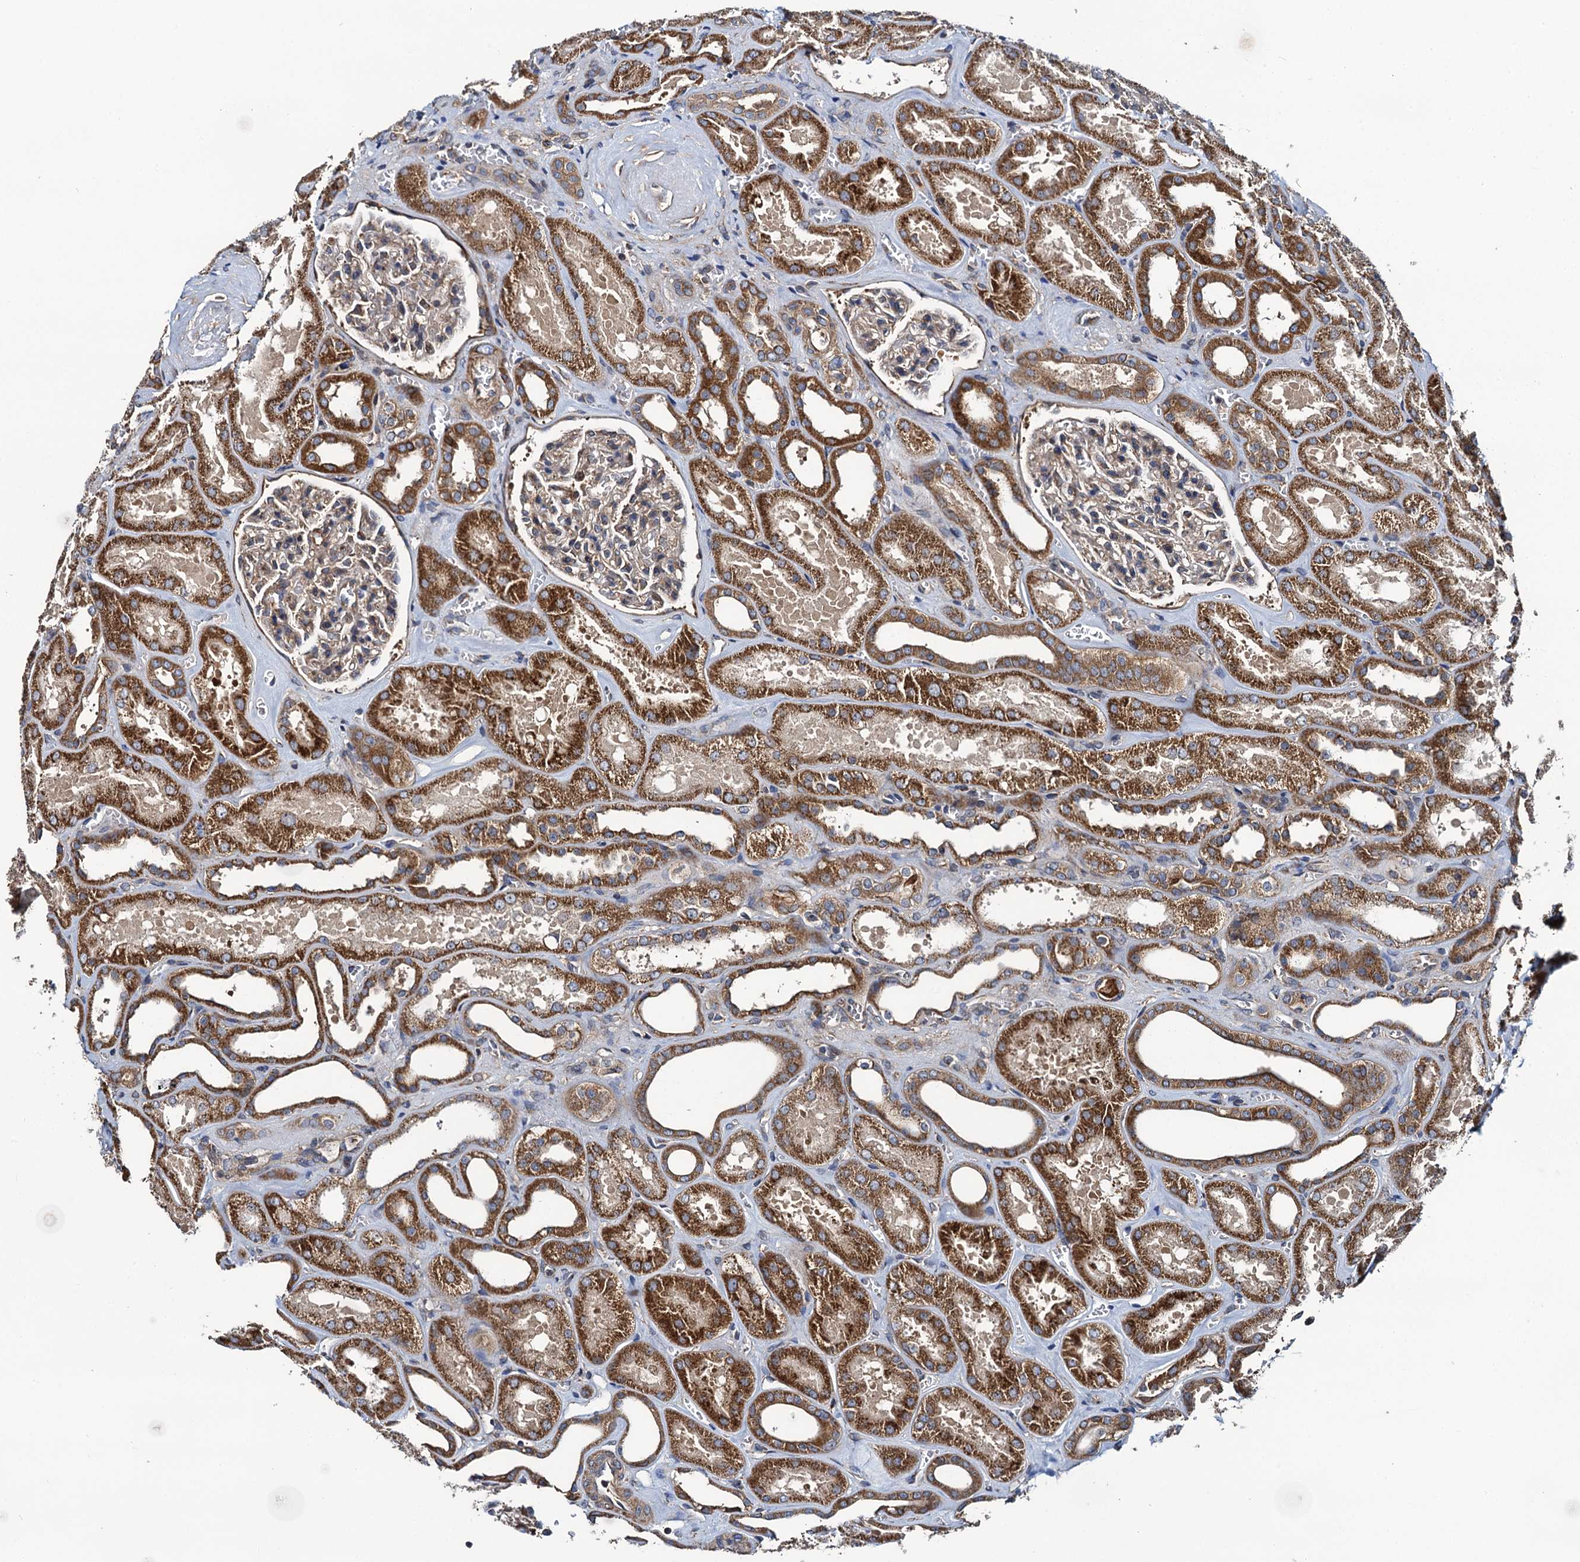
{"staining": {"intensity": "moderate", "quantity": "<25%", "location": "cytoplasmic/membranous"}, "tissue": "kidney", "cell_type": "Cells in glomeruli", "image_type": "normal", "snomed": [{"axis": "morphology", "description": "Normal tissue, NOS"}, {"axis": "morphology", "description": "Adenocarcinoma, NOS"}, {"axis": "topography", "description": "Kidney"}], "caption": "Brown immunohistochemical staining in benign kidney reveals moderate cytoplasmic/membranous expression in about <25% of cells in glomeruli. The staining was performed using DAB (3,3'-diaminobenzidine) to visualize the protein expression in brown, while the nuclei were stained in blue with hematoxylin (Magnification: 20x).", "gene": "NEK1", "patient": {"sex": "female", "age": 68}}